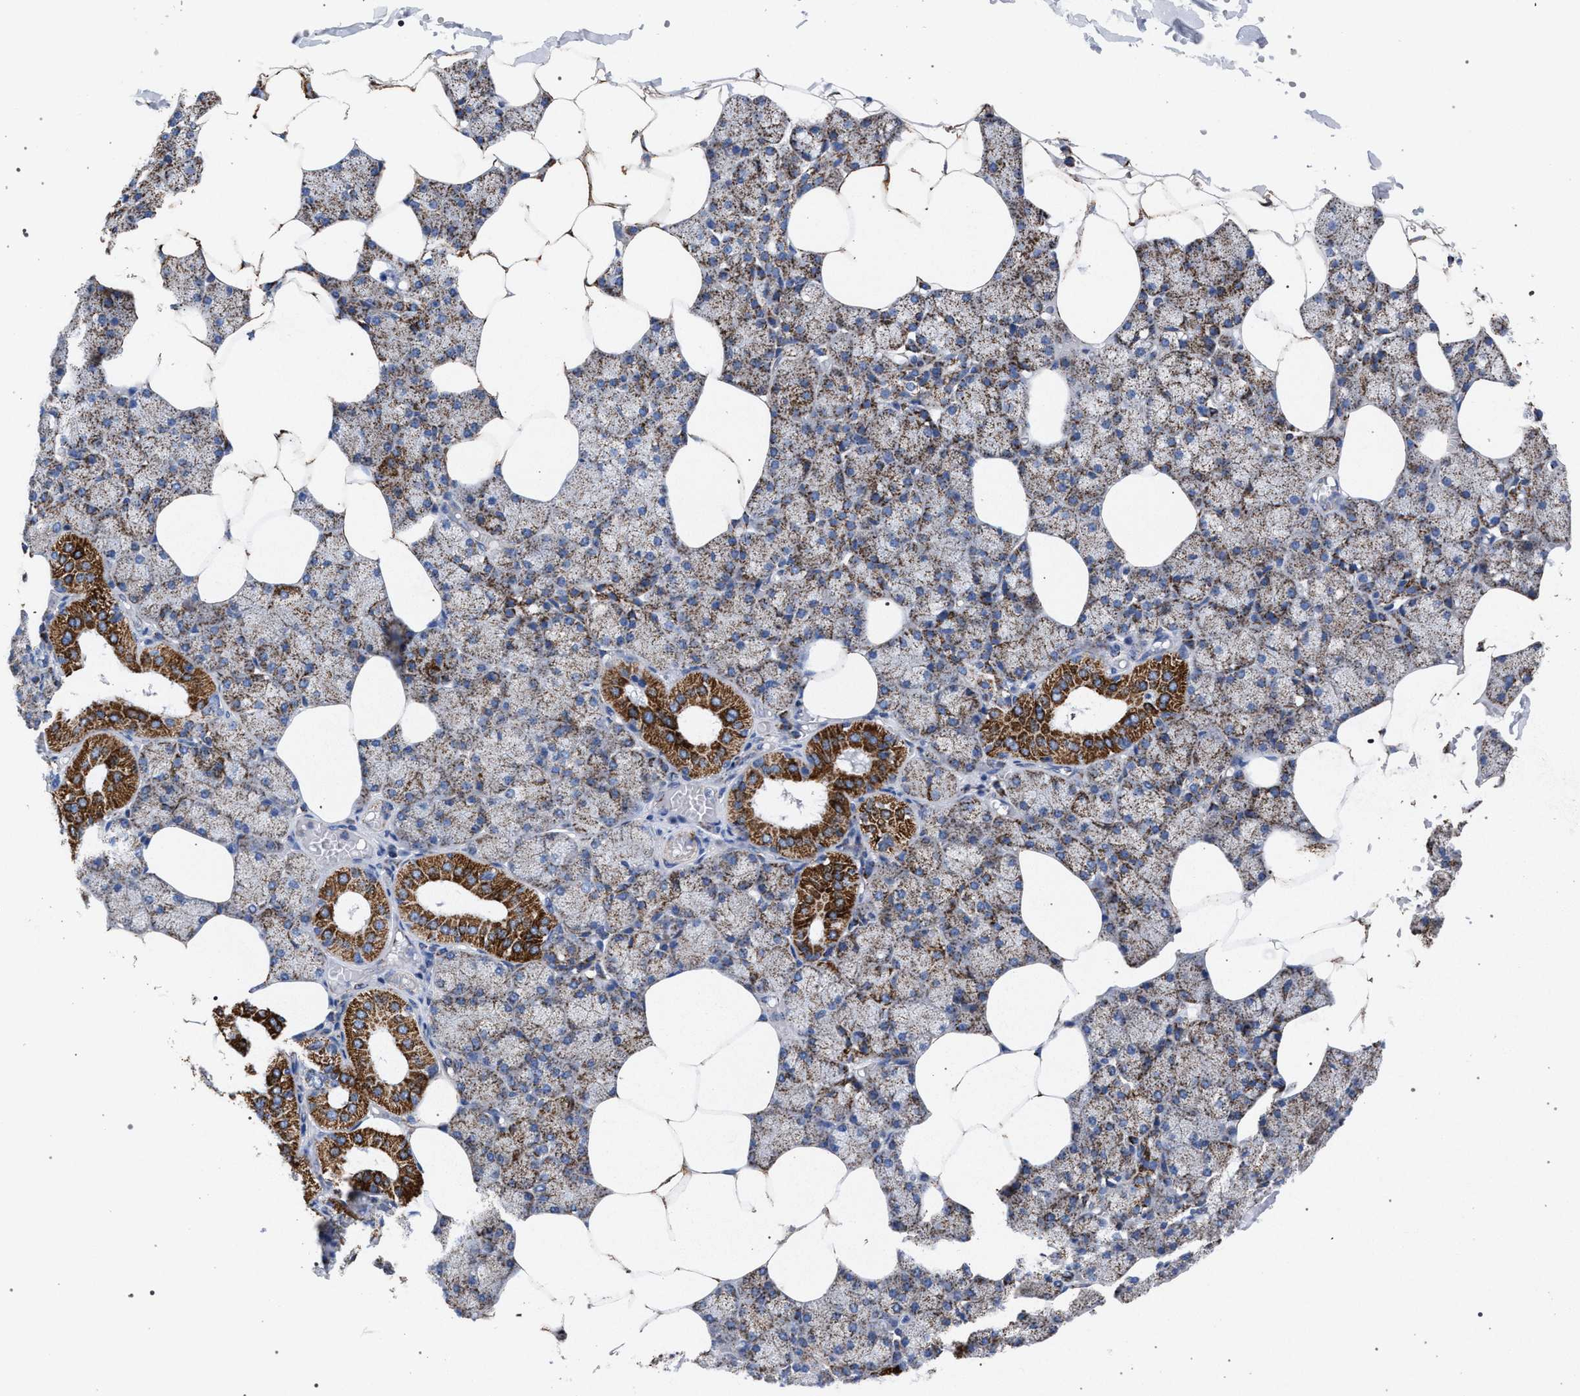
{"staining": {"intensity": "strong", "quantity": "25%-75%", "location": "cytoplasmic/membranous"}, "tissue": "salivary gland", "cell_type": "Glandular cells", "image_type": "normal", "snomed": [{"axis": "morphology", "description": "Normal tissue, NOS"}, {"axis": "topography", "description": "Salivary gland"}], "caption": "Approximately 25%-75% of glandular cells in normal salivary gland exhibit strong cytoplasmic/membranous protein positivity as visualized by brown immunohistochemical staining.", "gene": "ACADS", "patient": {"sex": "male", "age": 62}}